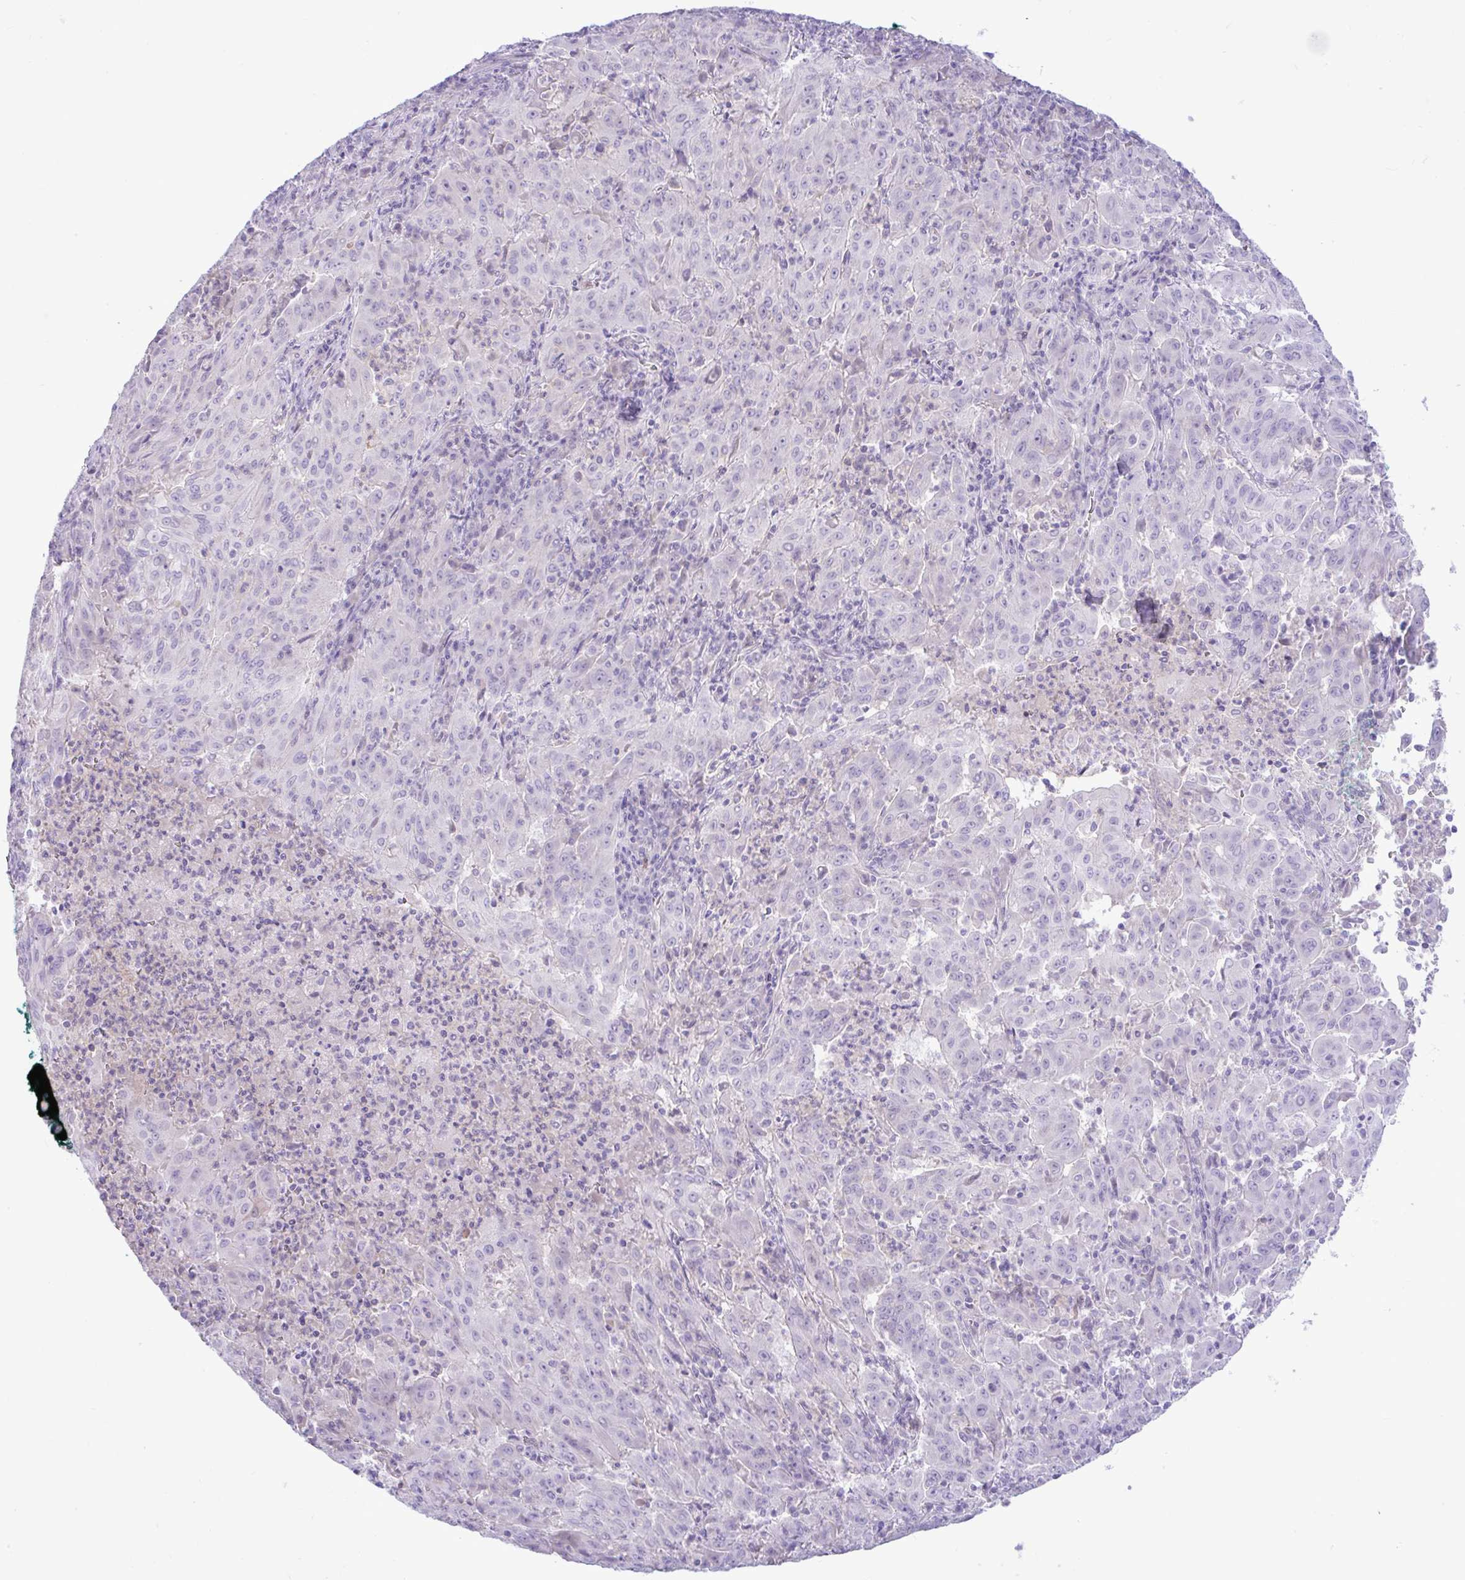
{"staining": {"intensity": "negative", "quantity": "none", "location": "none"}, "tissue": "pancreatic cancer", "cell_type": "Tumor cells", "image_type": "cancer", "snomed": [{"axis": "morphology", "description": "Adenocarcinoma, NOS"}, {"axis": "topography", "description": "Pancreas"}], "caption": "Immunohistochemistry of human adenocarcinoma (pancreatic) shows no positivity in tumor cells.", "gene": "ZNF101", "patient": {"sex": "male", "age": 63}}